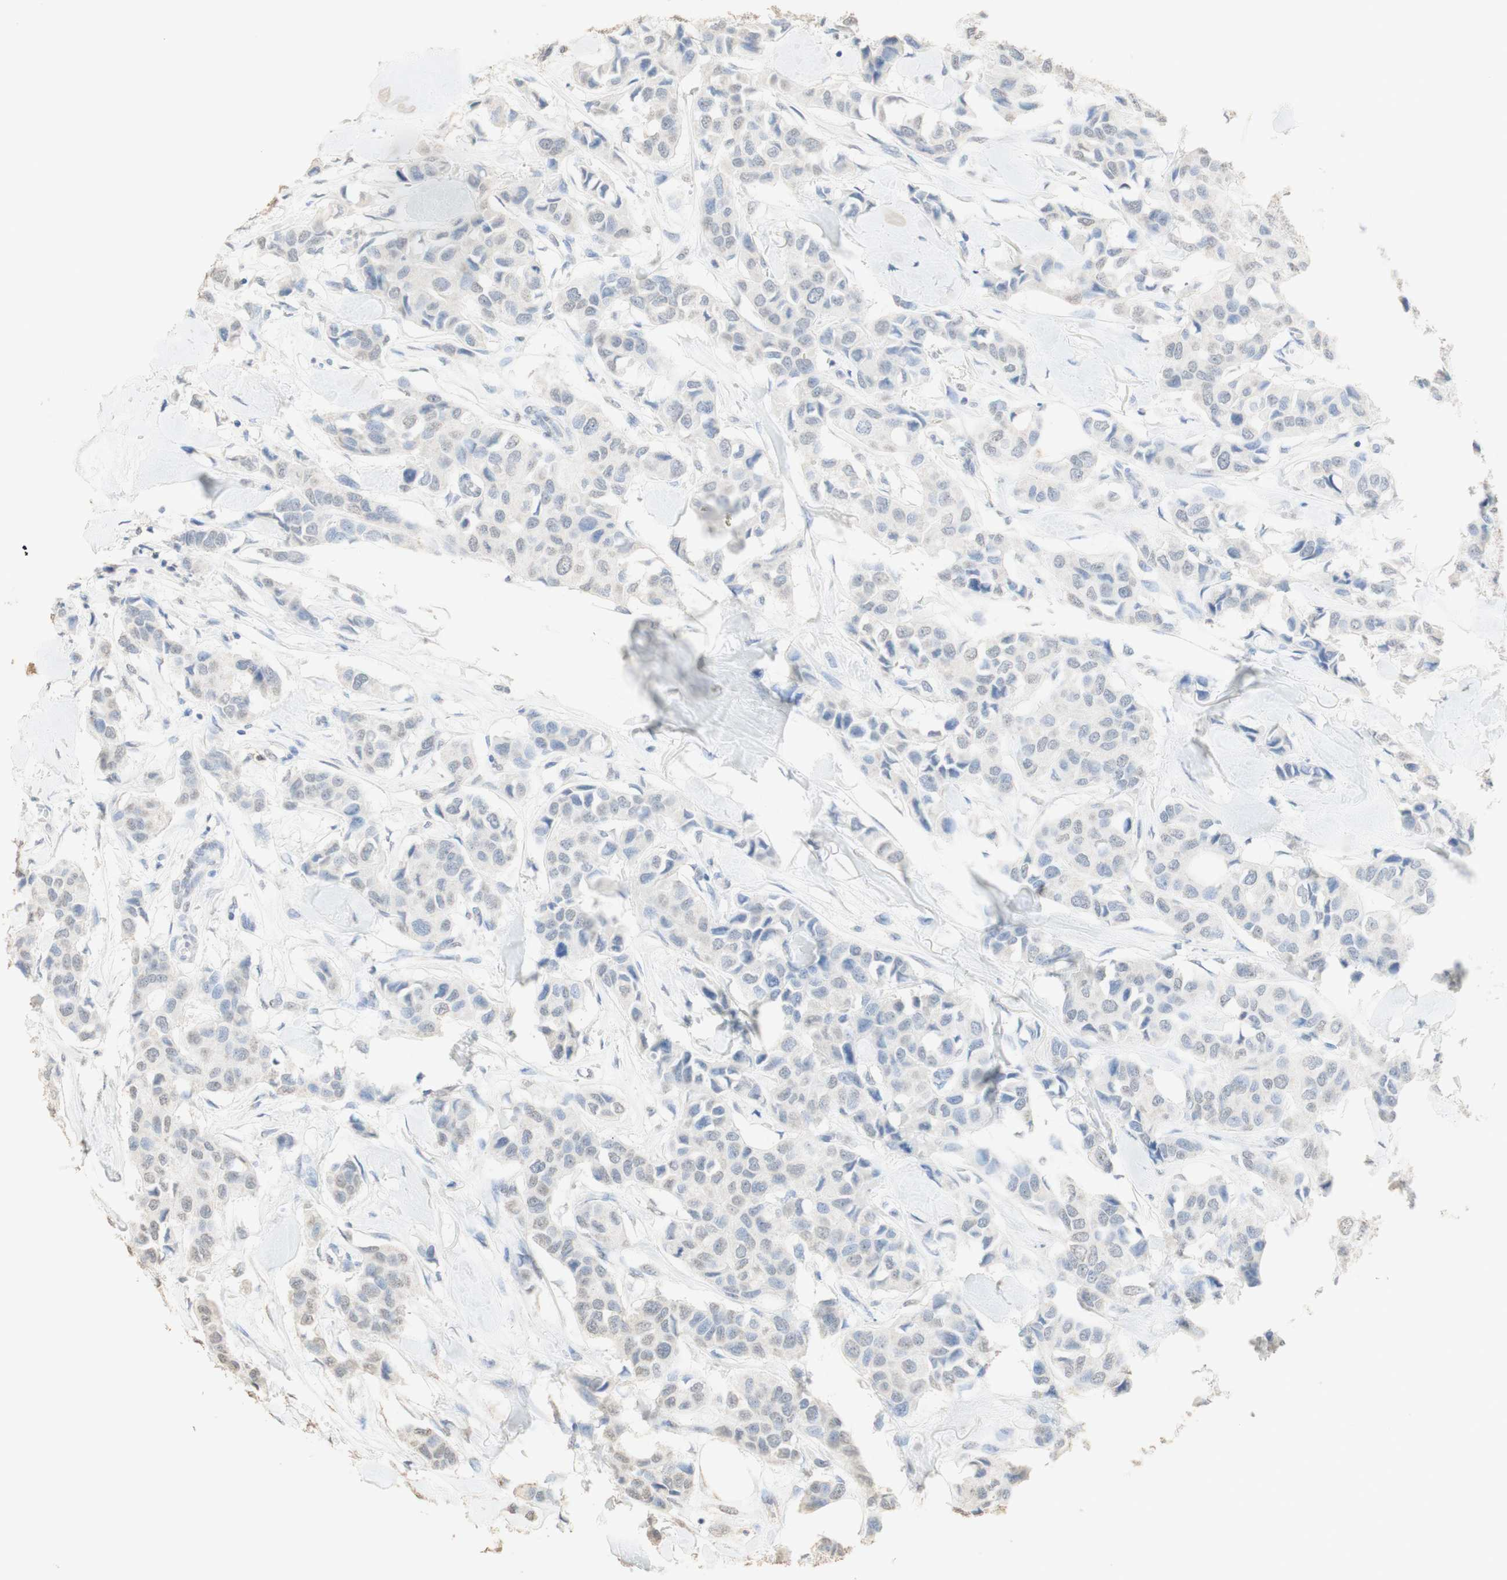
{"staining": {"intensity": "weak", "quantity": "<25%", "location": "nuclear"}, "tissue": "breast cancer", "cell_type": "Tumor cells", "image_type": "cancer", "snomed": [{"axis": "morphology", "description": "Duct carcinoma"}, {"axis": "topography", "description": "Breast"}], "caption": "The micrograph reveals no staining of tumor cells in breast cancer. (Stains: DAB (3,3'-diaminobenzidine) IHC with hematoxylin counter stain, Microscopy: brightfield microscopy at high magnification).", "gene": "L1CAM", "patient": {"sex": "female", "age": 80}}